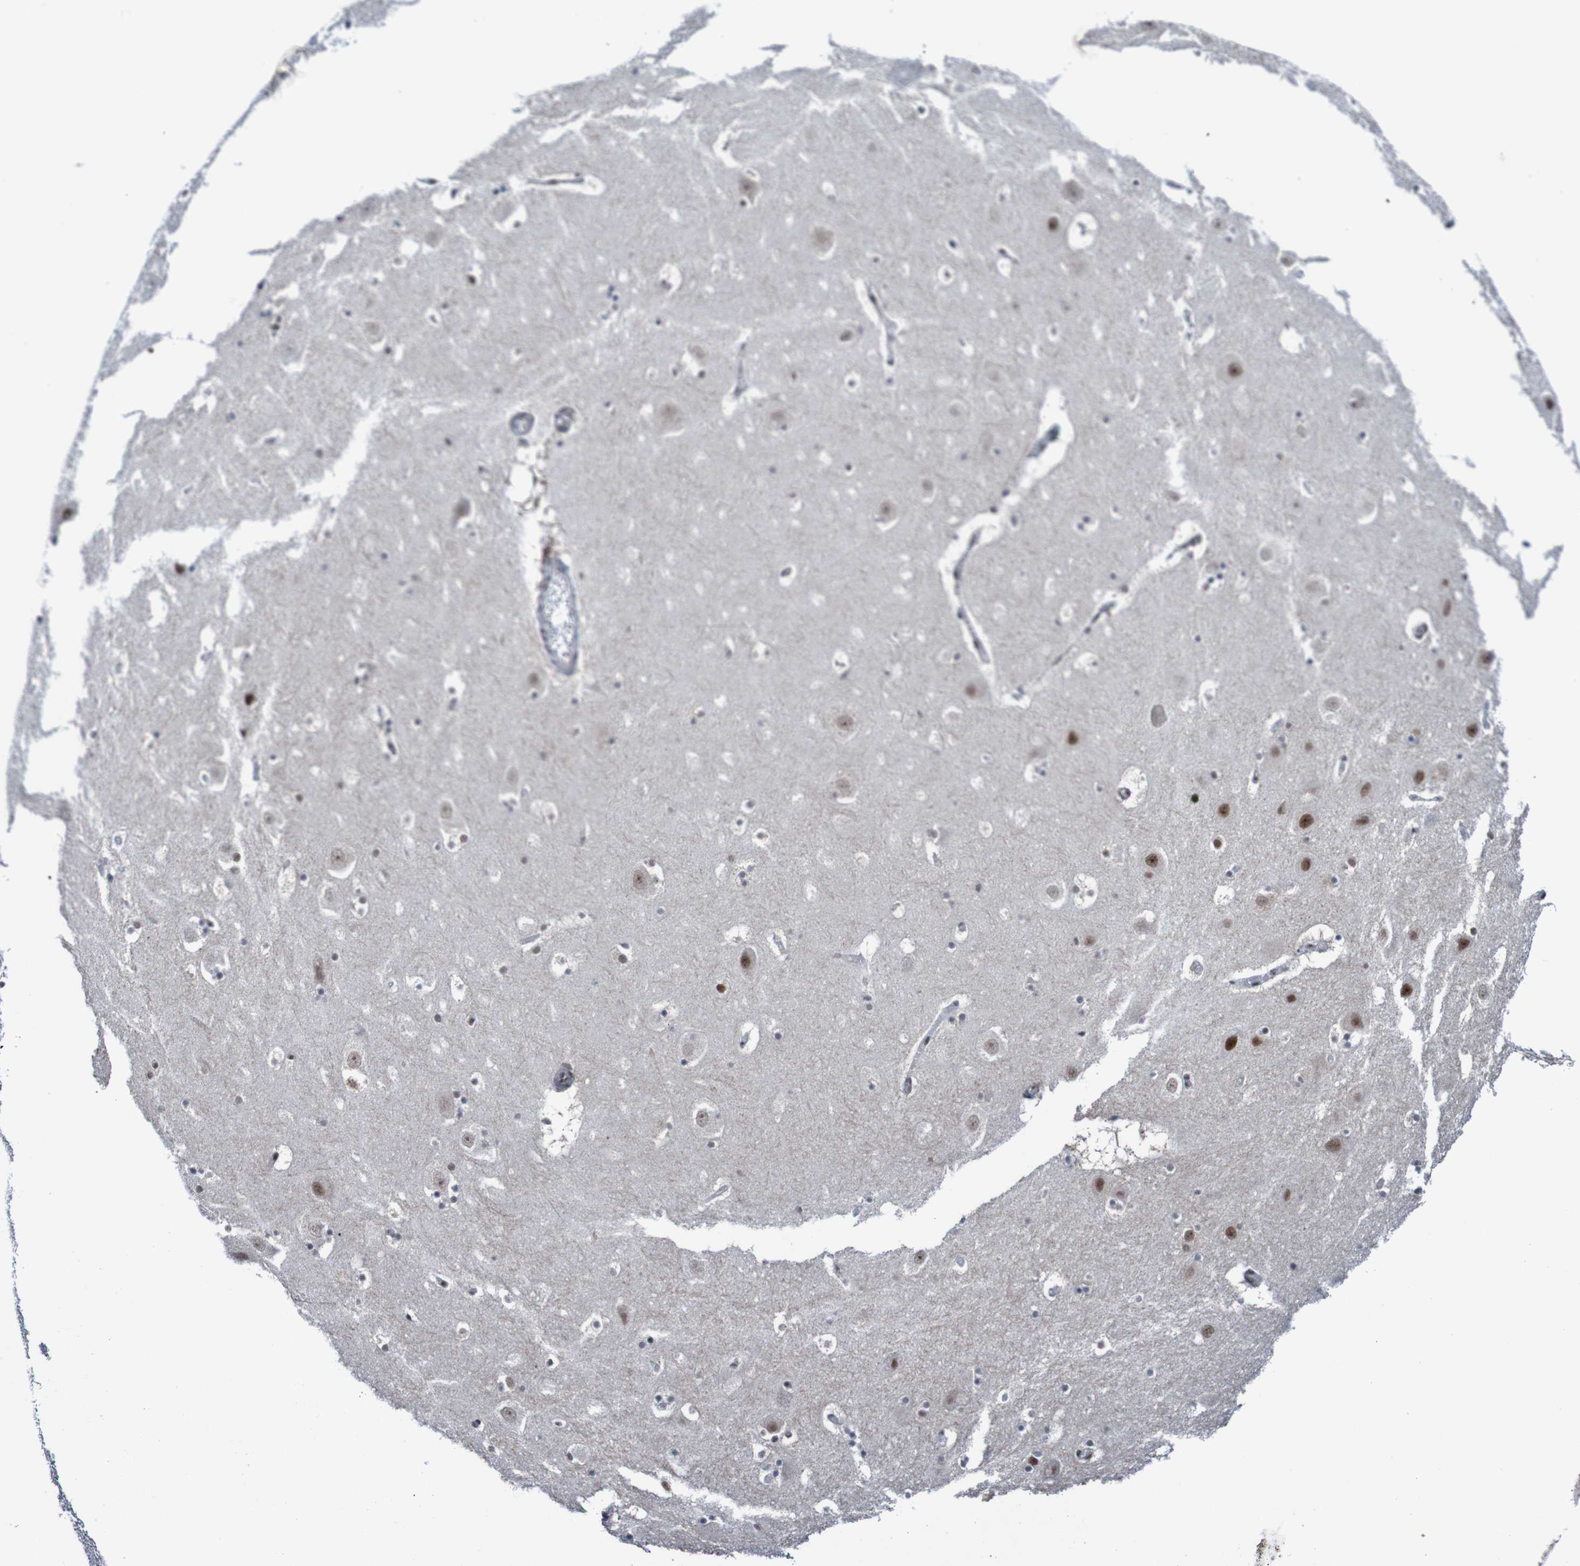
{"staining": {"intensity": "moderate", "quantity": "<25%", "location": "nuclear"}, "tissue": "hippocampus", "cell_type": "Glial cells", "image_type": "normal", "snomed": [{"axis": "morphology", "description": "Normal tissue, NOS"}, {"axis": "topography", "description": "Hippocampus"}], "caption": "Glial cells reveal moderate nuclear expression in approximately <25% of cells in unremarkable hippocampus.", "gene": "CDC5L", "patient": {"sex": "male", "age": 45}}